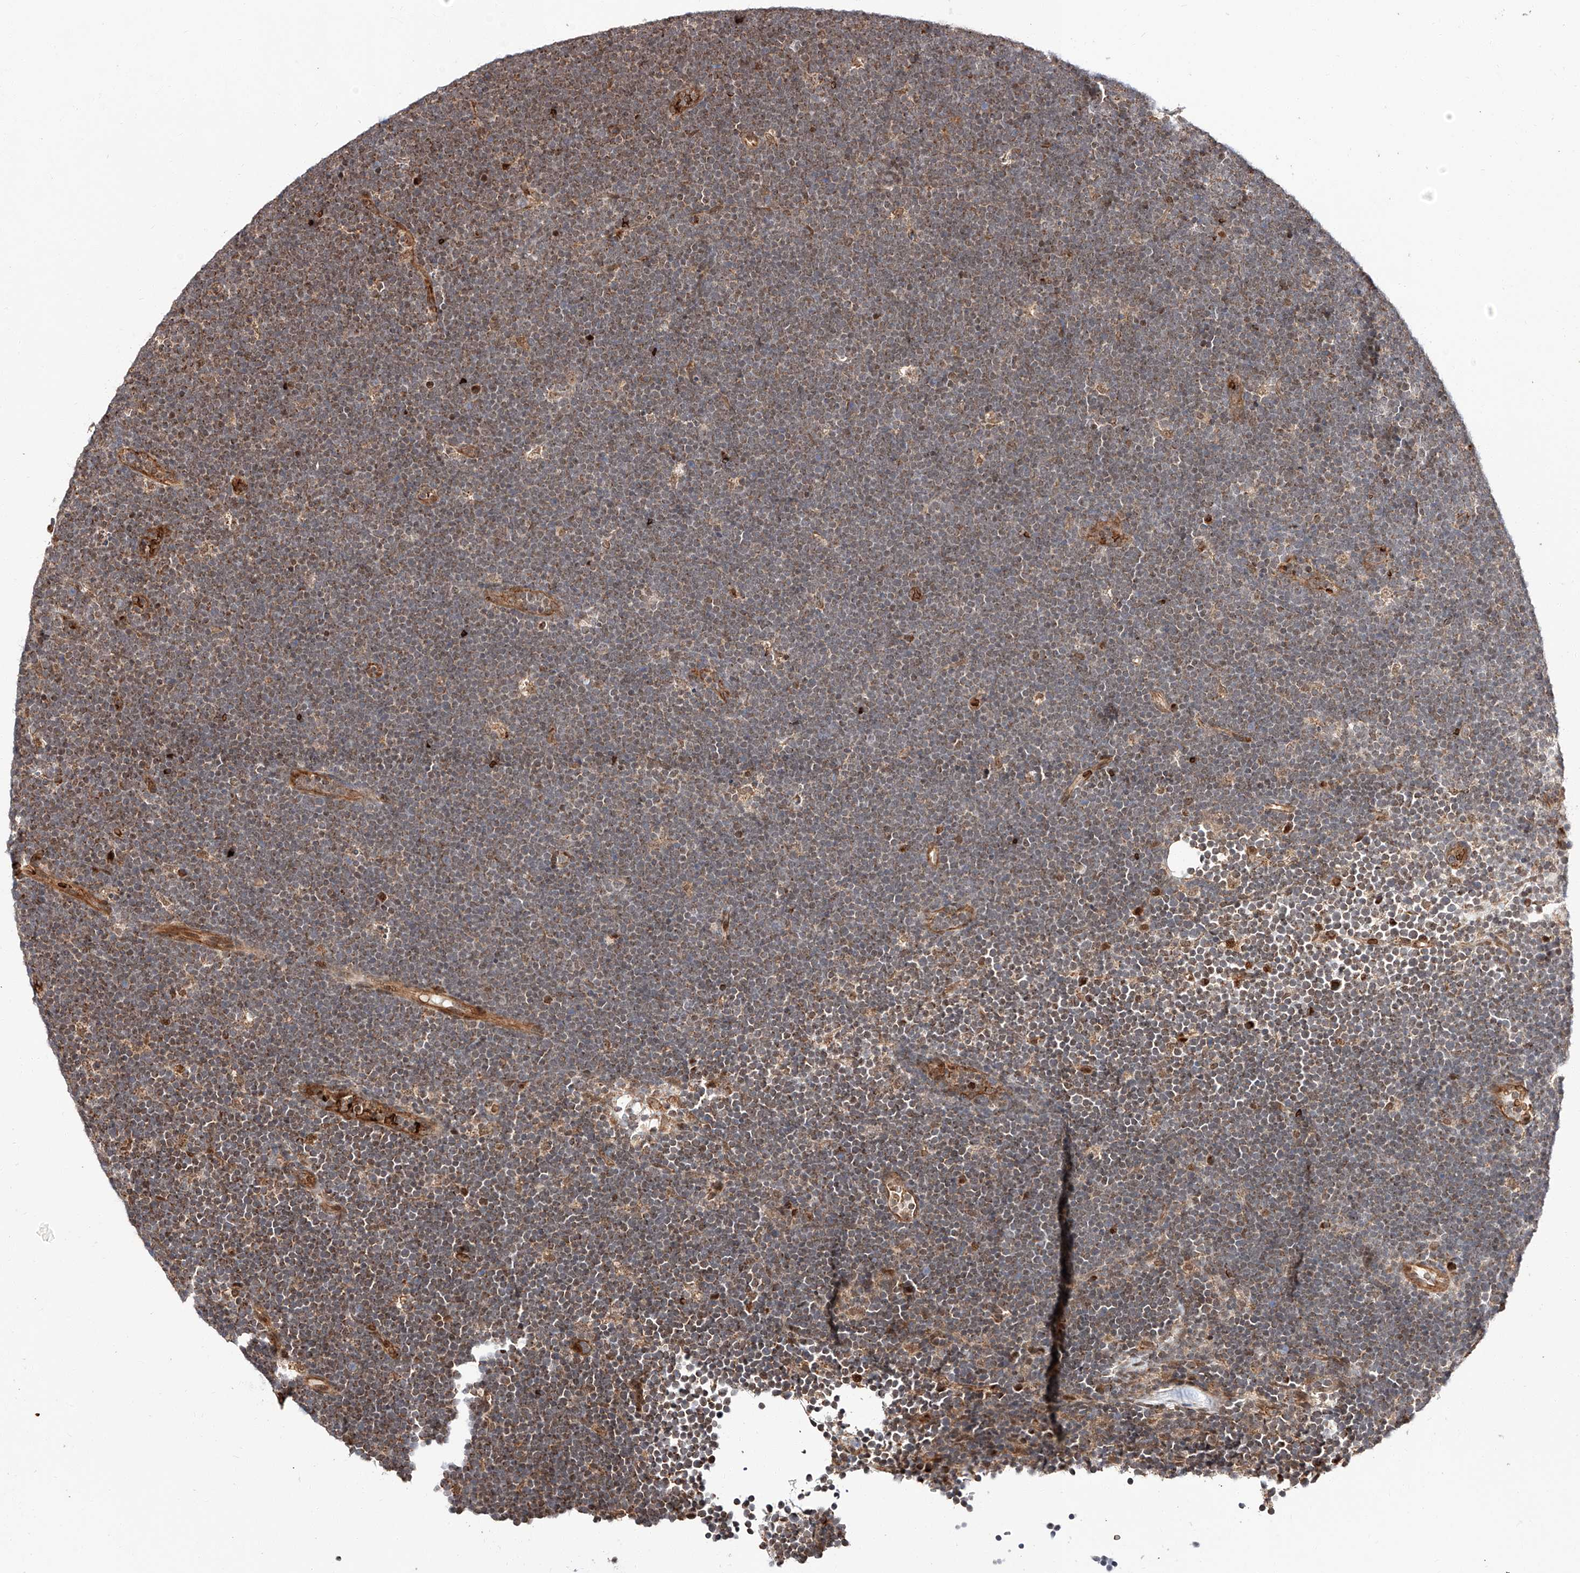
{"staining": {"intensity": "moderate", "quantity": "25%-75%", "location": "cytoplasmic/membranous"}, "tissue": "lymphoma", "cell_type": "Tumor cells", "image_type": "cancer", "snomed": [{"axis": "morphology", "description": "Malignant lymphoma, non-Hodgkin's type, High grade"}, {"axis": "topography", "description": "Lymph node"}], "caption": "Immunohistochemical staining of lymphoma shows medium levels of moderate cytoplasmic/membranous protein staining in about 25%-75% of tumor cells. (brown staining indicates protein expression, while blue staining denotes nuclei).", "gene": "THTPA", "patient": {"sex": "male", "age": 13}}